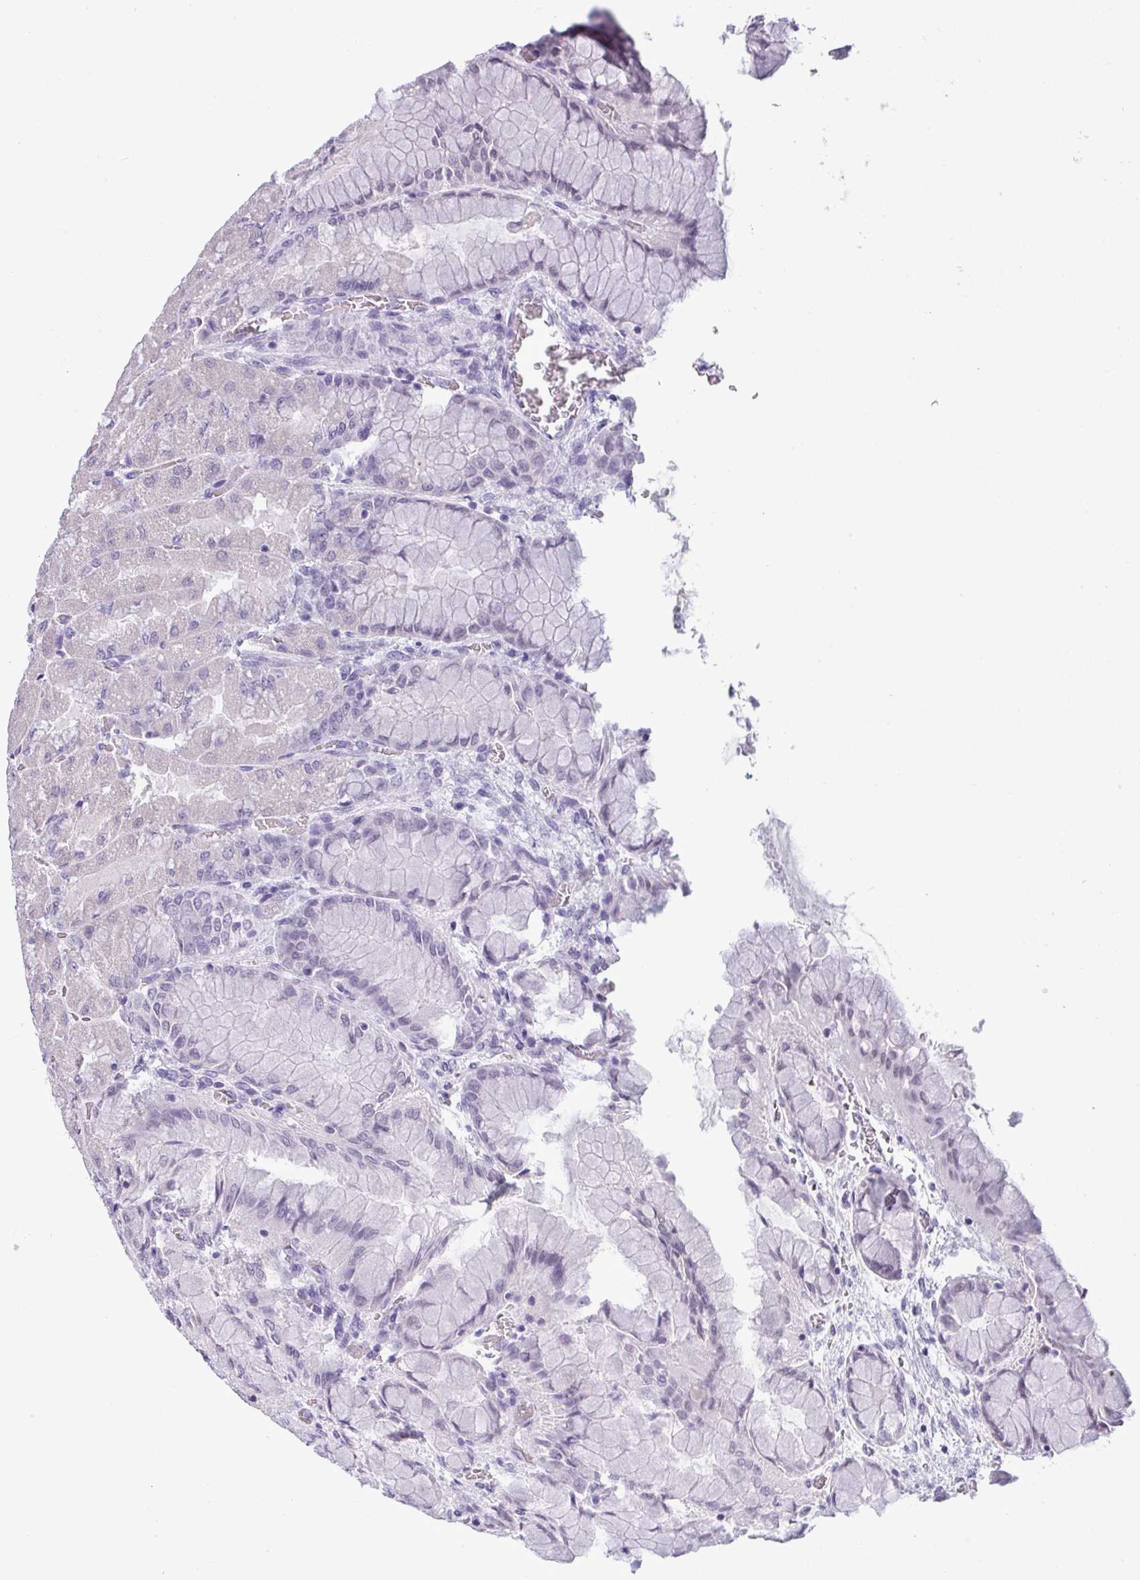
{"staining": {"intensity": "weak", "quantity": "<25%", "location": "nuclear"}, "tissue": "stomach", "cell_type": "Glandular cells", "image_type": "normal", "snomed": [{"axis": "morphology", "description": "Normal tissue, NOS"}, {"axis": "topography", "description": "Stomach"}], "caption": "This photomicrograph is of normal stomach stained with immunohistochemistry (IHC) to label a protein in brown with the nuclei are counter-stained blue. There is no positivity in glandular cells. Nuclei are stained in blue.", "gene": "SRGAP1", "patient": {"sex": "female", "age": 61}}